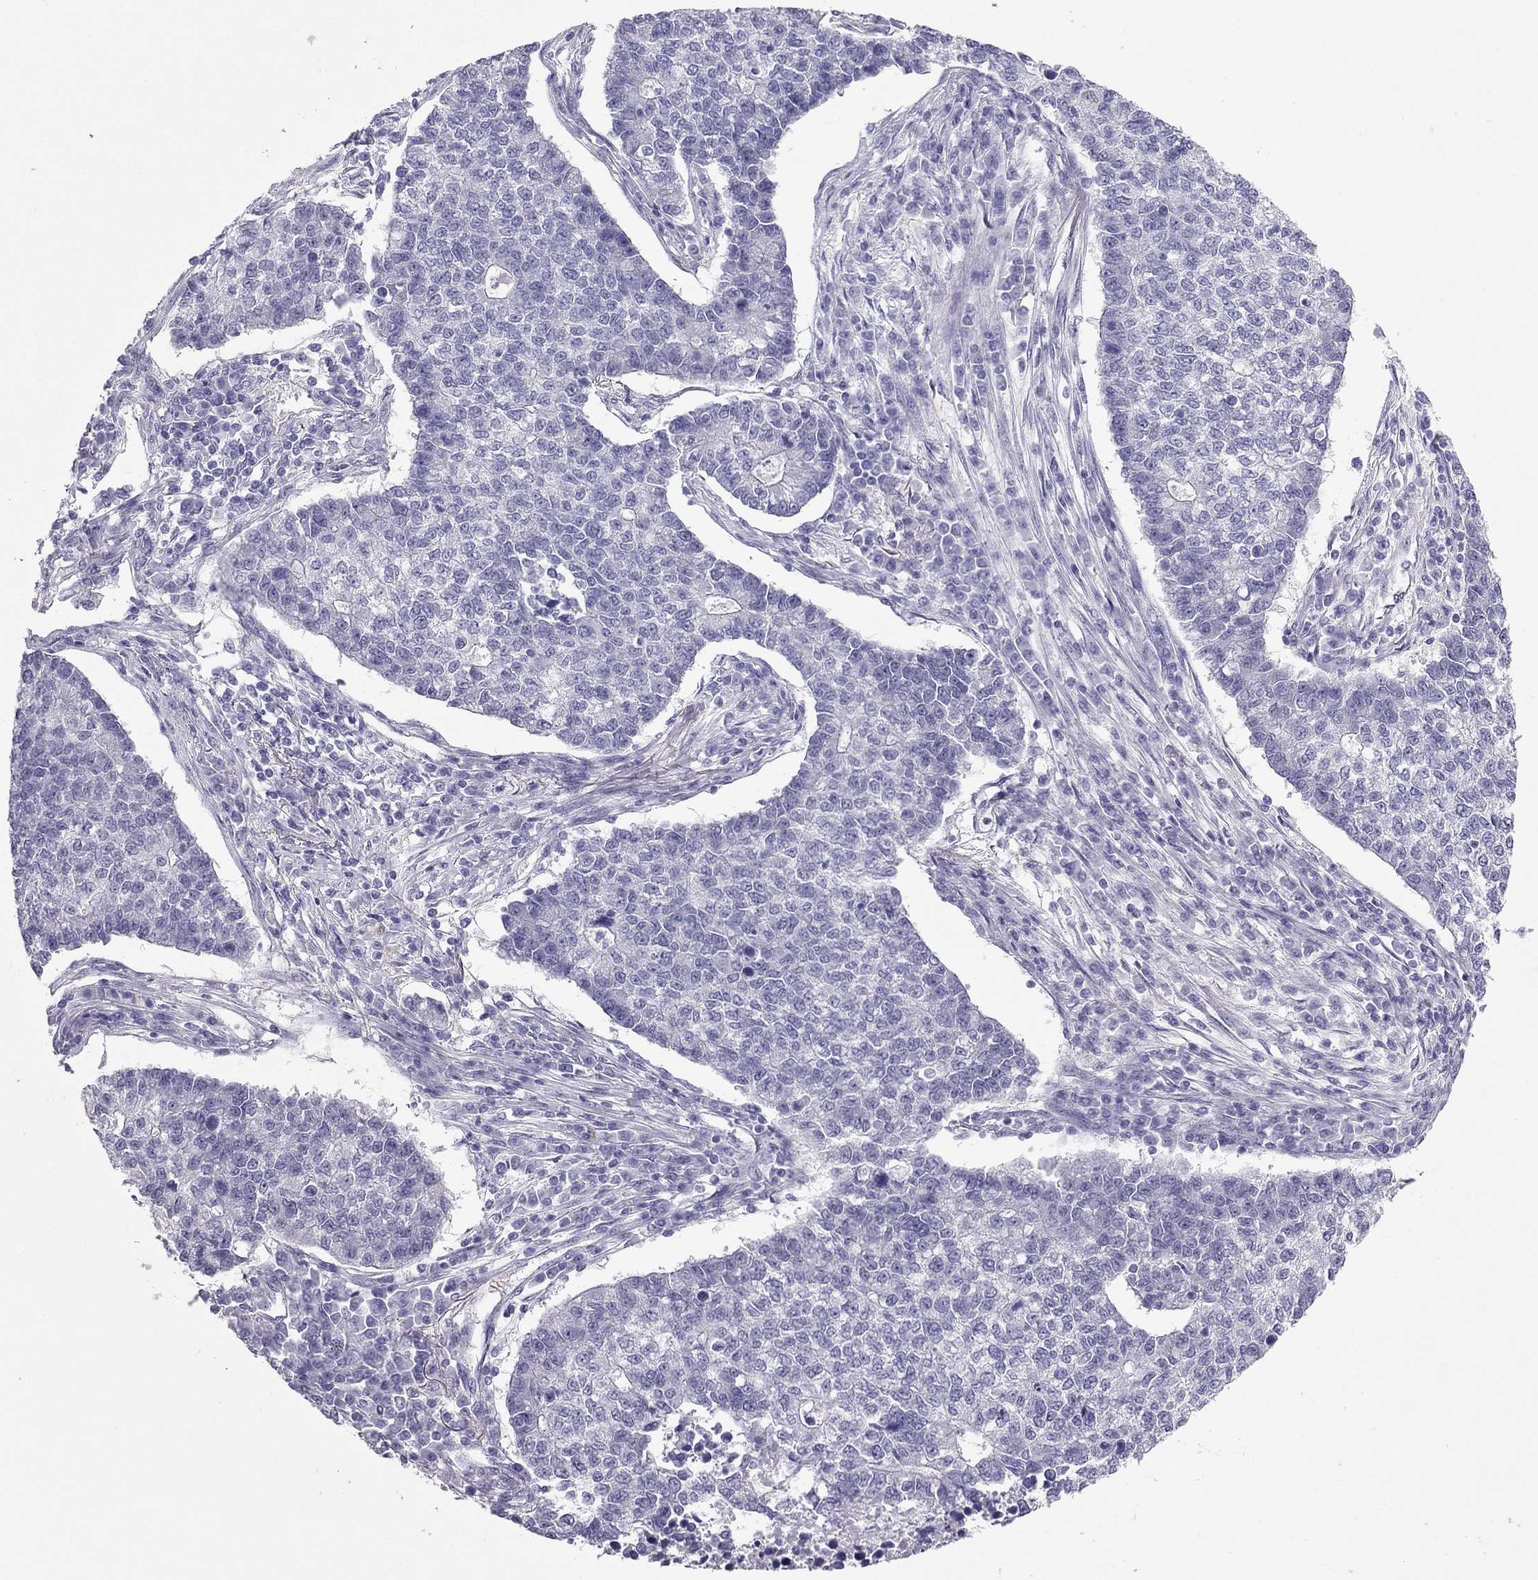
{"staining": {"intensity": "negative", "quantity": "none", "location": "none"}, "tissue": "lung cancer", "cell_type": "Tumor cells", "image_type": "cancer", "snomed": [{"axis": "morphology", "description": "Adenocarcinoma, NOS"}, {"axis": "topography", "description": "Lung"}], "caption": "Lung adenocarcinoma was stained to show a protein in brown. There is no significant expression in tumor cells. (Stains: DAB IHC with hematoxylin counter stain, Microscopy: brightfield microscopy at high magnification).", "gene": "PDE6A", "patient": {"sex": "male", "age": 57}}